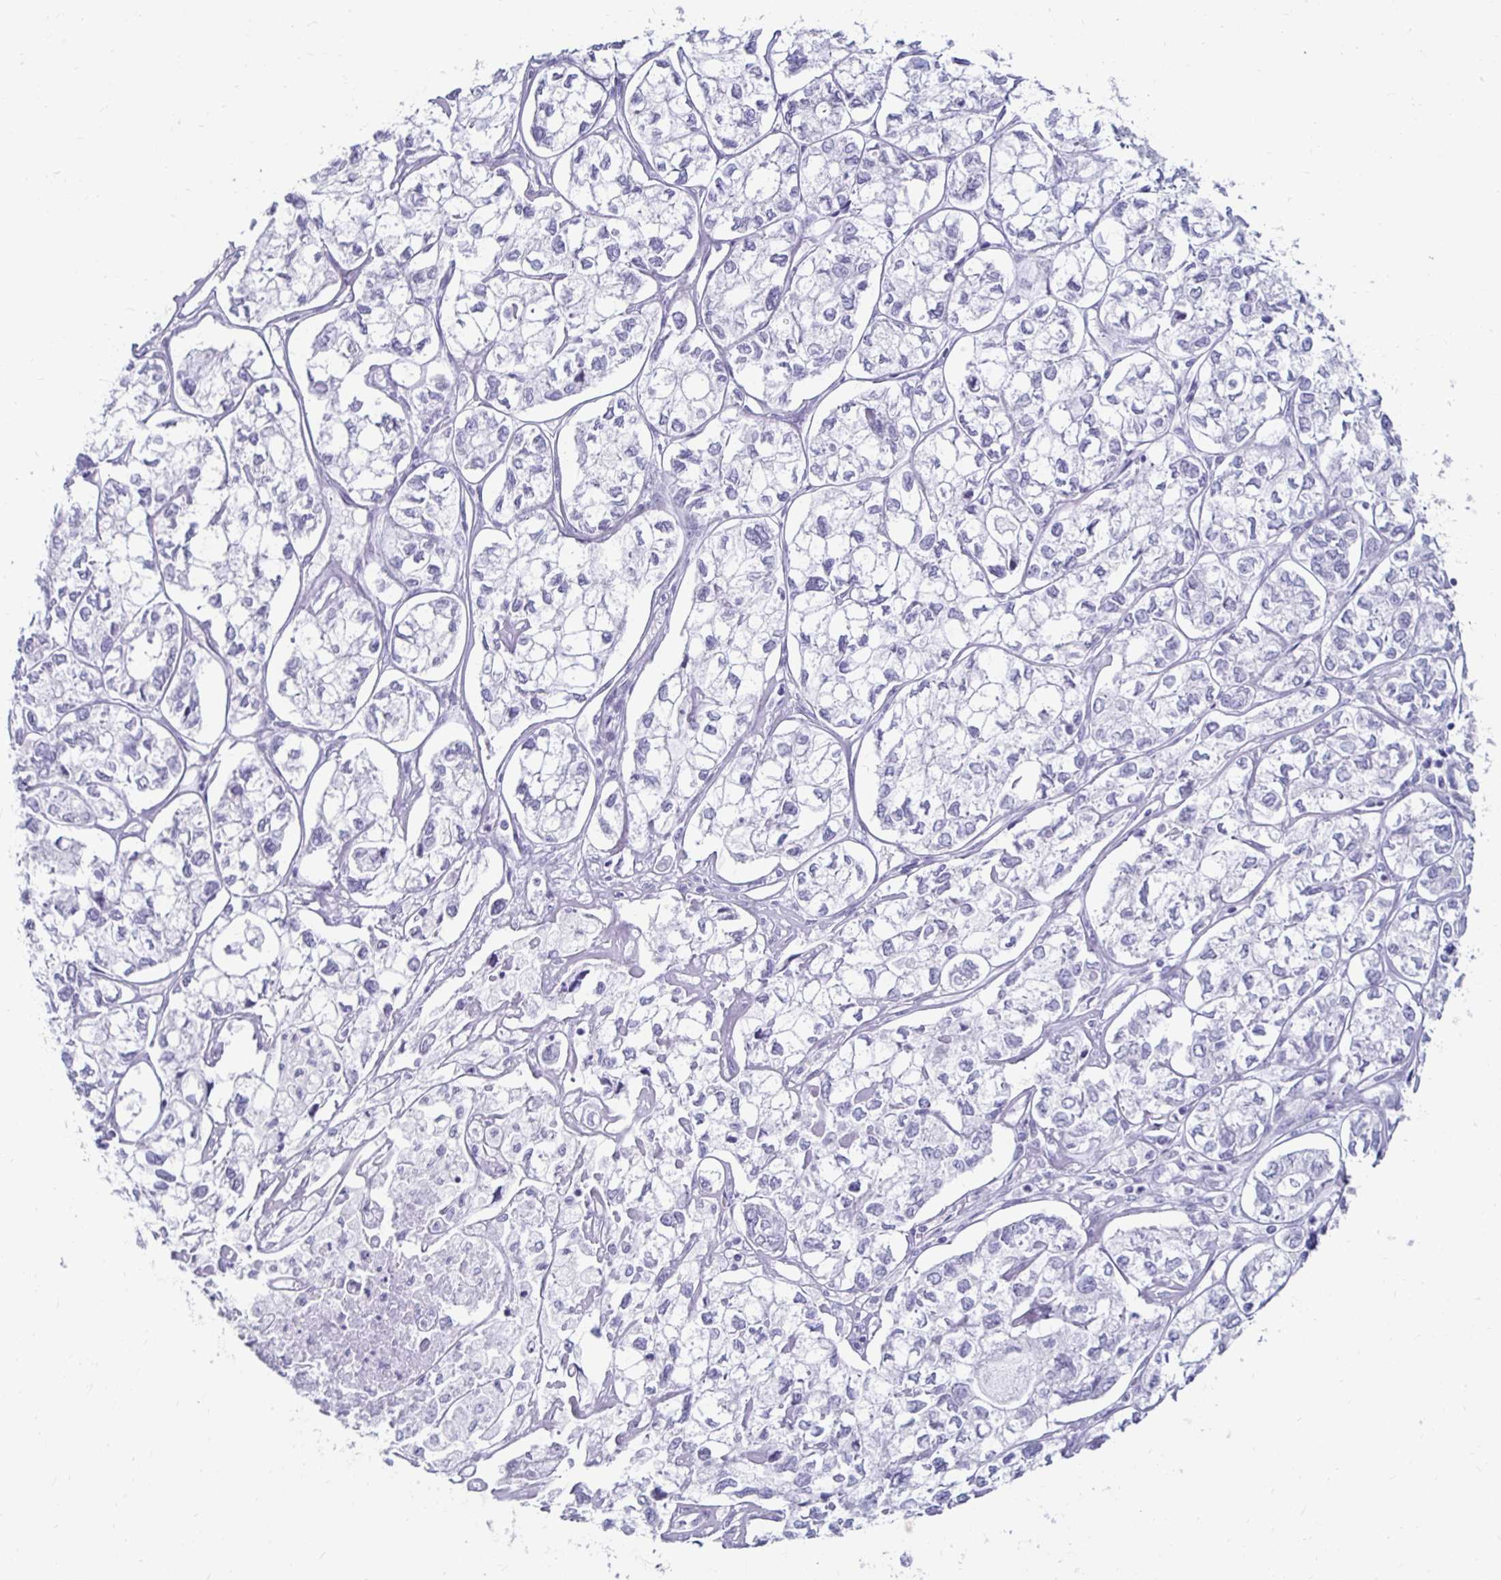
{"staining": {"intensity": "negative", "quantity": "none", "location": "none"}, "tissue": "ovarian cancer", "cell_type": "Tumor cells", "image_type": "cancer", "snomed": [{"axis": "morphology", "description": "Carcinoma, endometroid"}, {"axis": "topography", "description": "Ovary"}], "caption": "IHC of human ovarian cancer reveals no staining in tumor cells.", "gene": "TOMM34", "patient": {"sex": "female", "age": 64}}